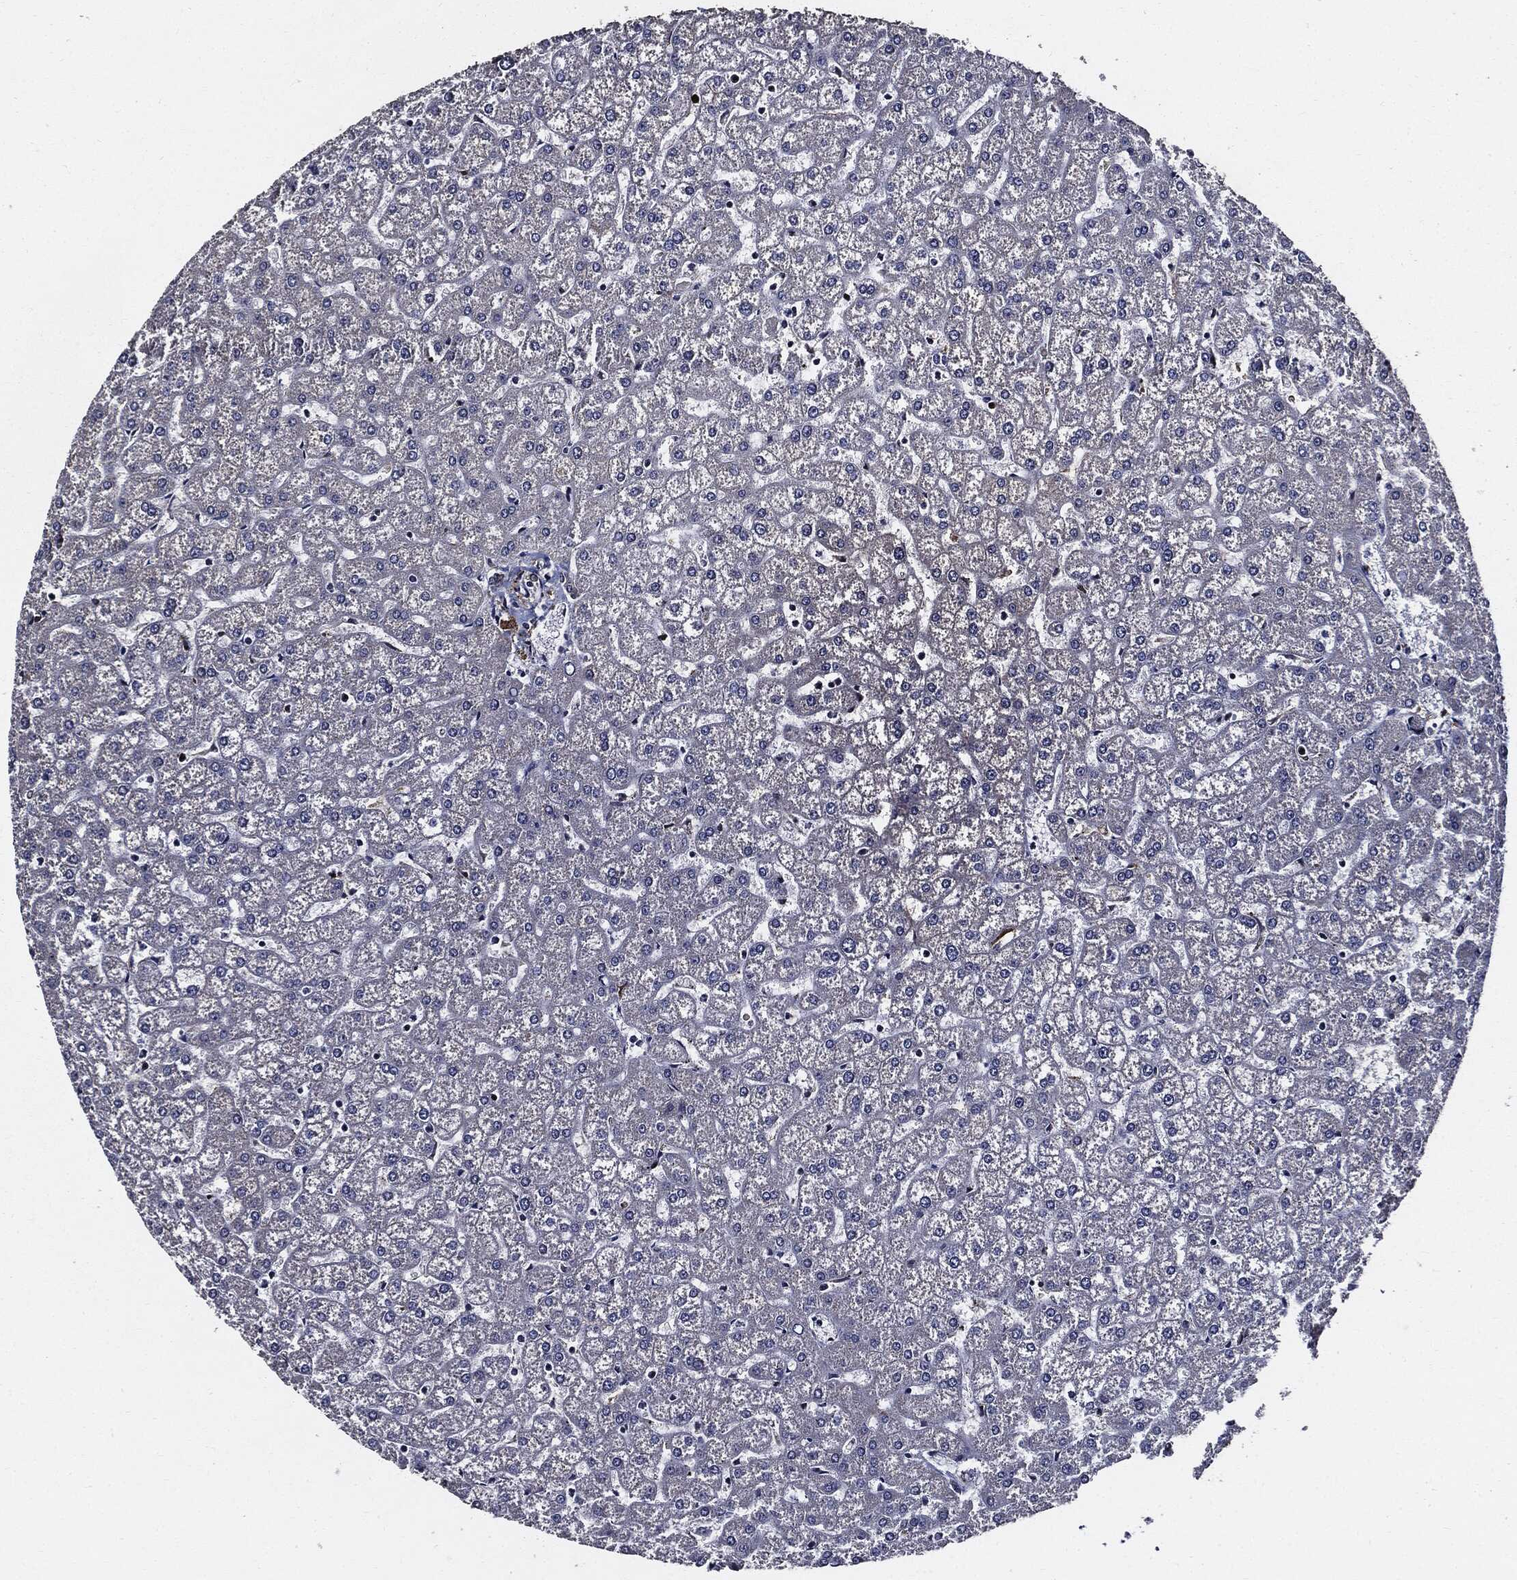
{"staining": {"intensity": "negative", "quantity": "none", "location": "none"}, "tissue": "liver", "cell_type": "Cholangiocytes", "image_type": "normal", "snomed": [{"axis": "morphology", "description": "Normal tissue, NOS"}, {"axis": "topography", "description": "Liver"}], "caption": "The micrograph shows no staining of cholangiocytes in unremarkable liver. (Brightfield microscopy of DAB IHC at high magnification).", "gene": "SUGT1", "patient": {"sex": "female", "age": 32}}